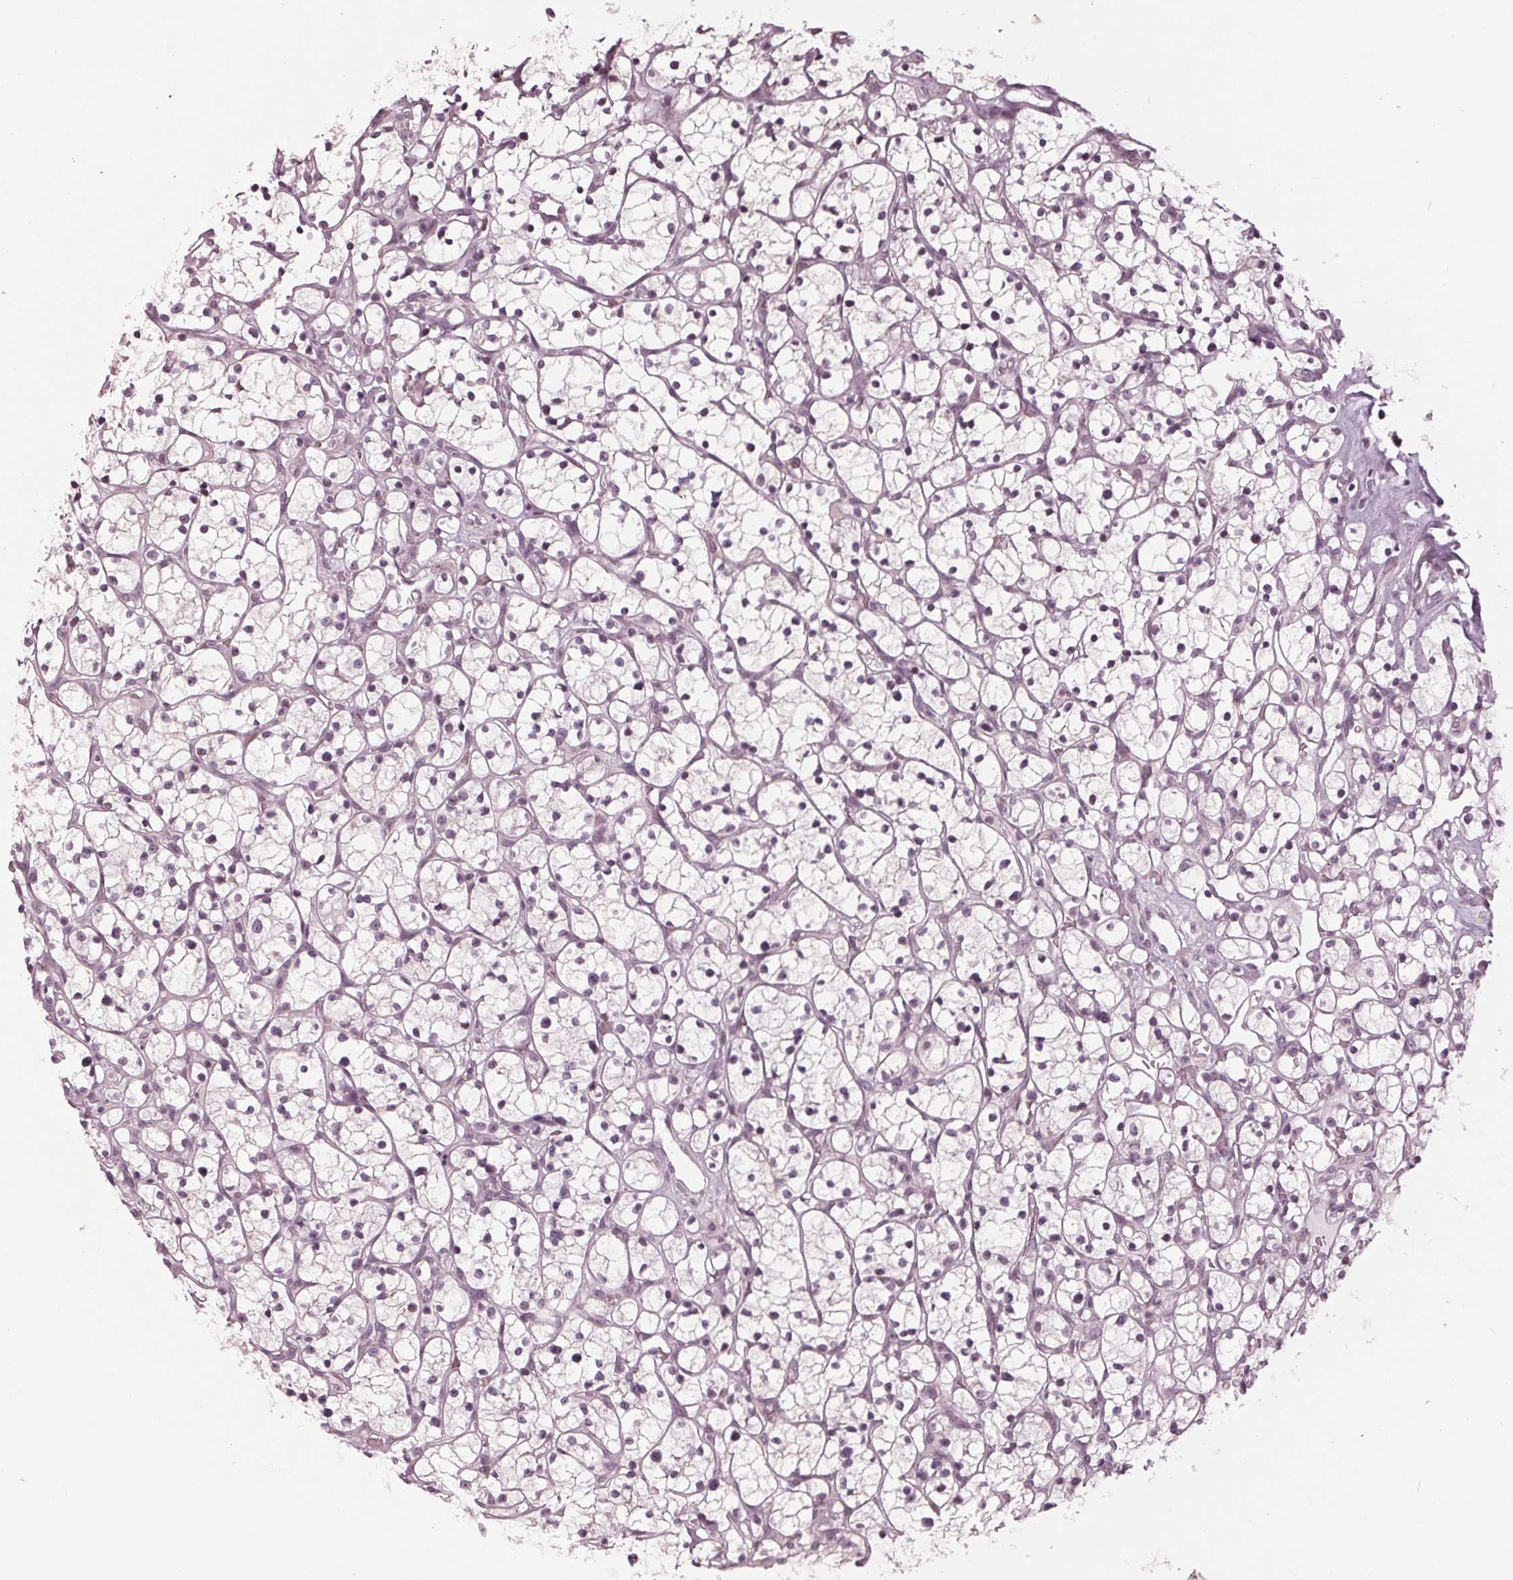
{"staining": {"intensity": "negative", "quantity": "none", "location": "none"}, "tissue": "renal cancer", "cell_type": "Tumor cells", "image_type": "cancer", "snomed": [{"axis": "morphology", "description": "Adenocarcinoma, NOS"}, {"axis": "topography", "description": "Kidney"}], "caption": "Renal adenocarcinoma stained for a protein using IHC shows no staining tumor cells.", "gene": "ADPRHL1", "patient": {"sex": "female", "age": 64}}